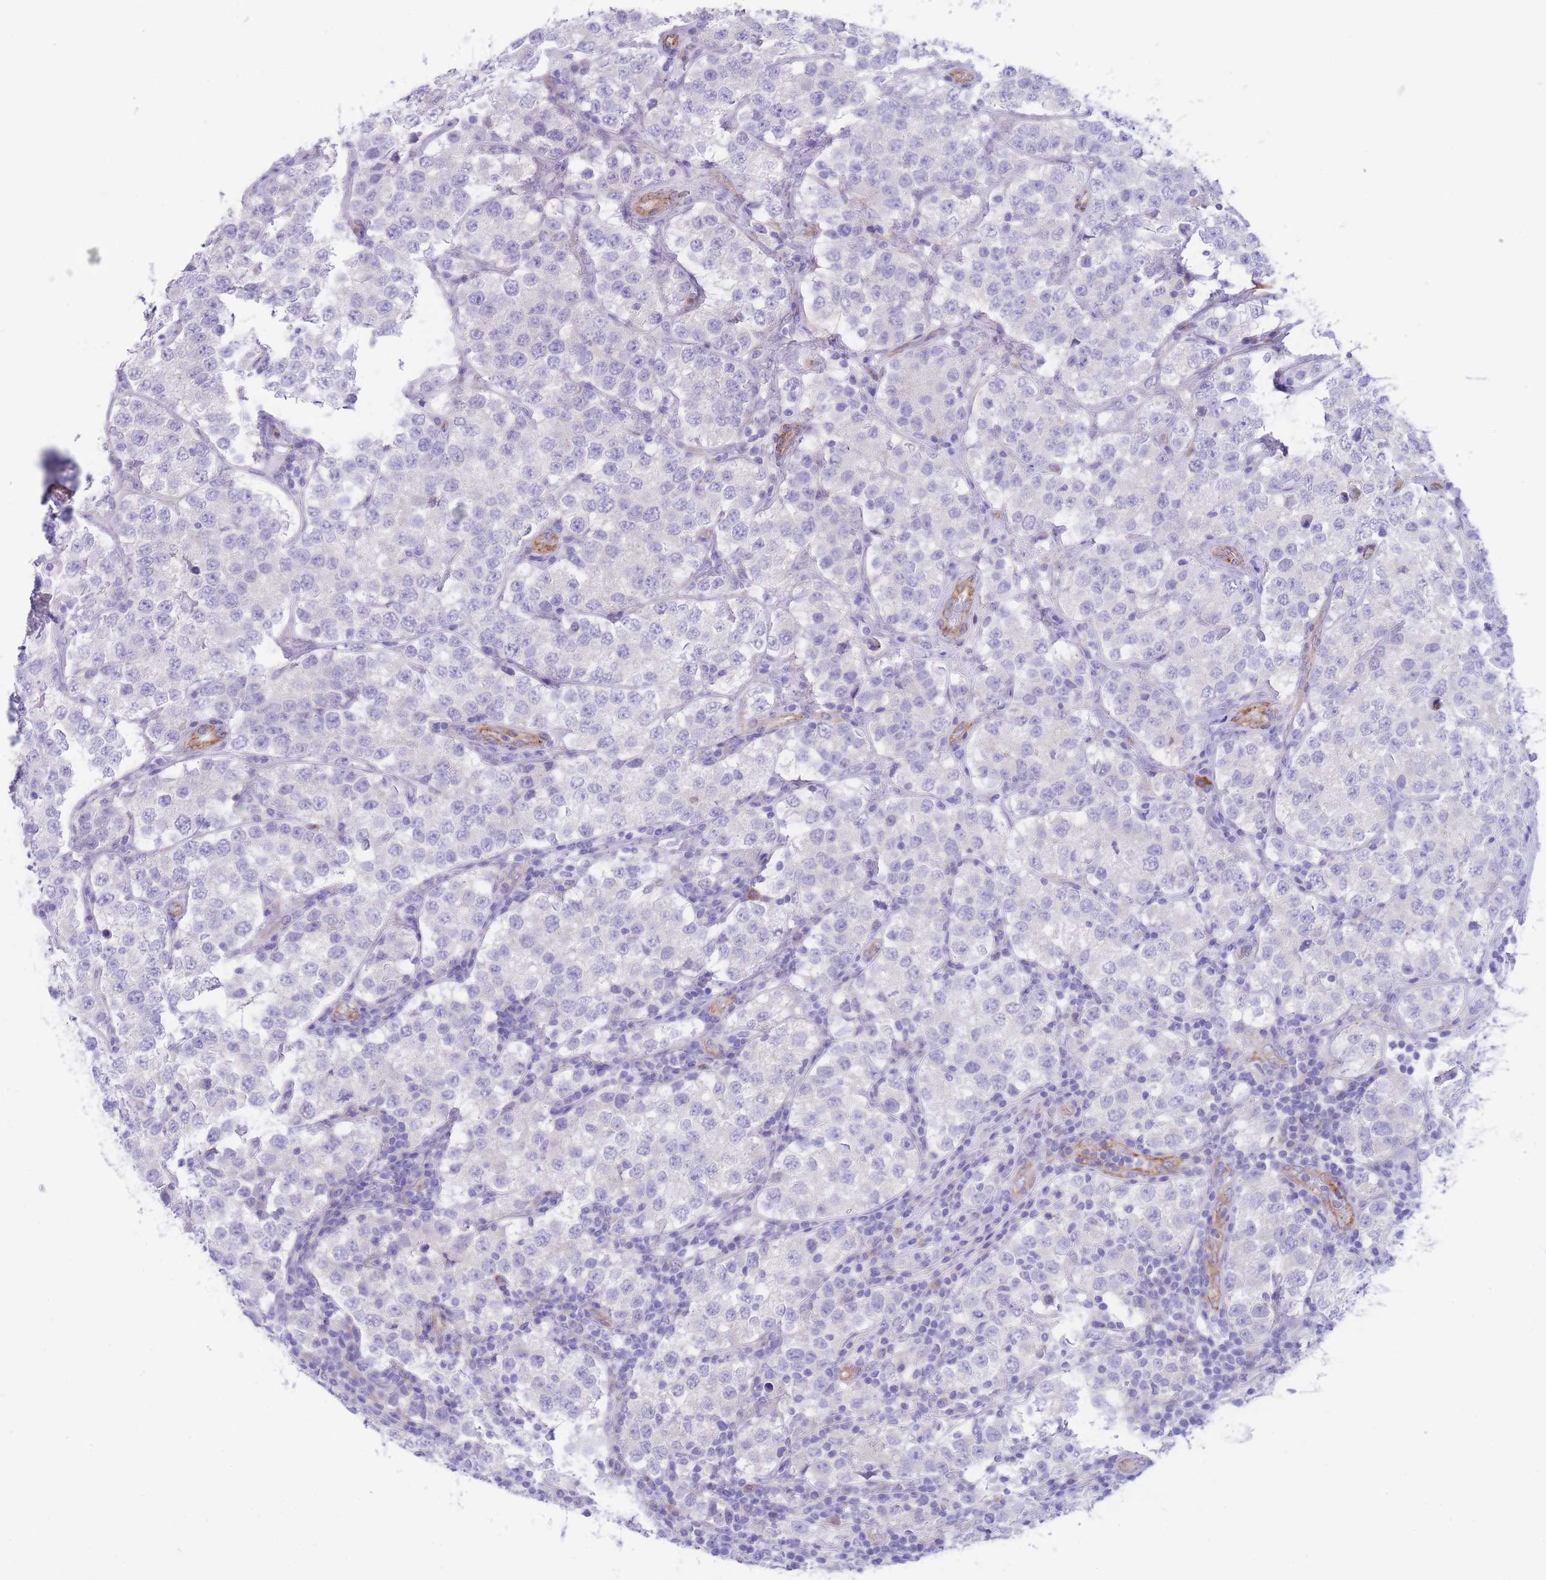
{"staining": {"intensity": "negative", "quantity": "none", "location": "none"}, "tissue": "testis cancer", "cell_type": "Tumor cells", "image_type": "cancer", "snomed": [{"axis": "morphology", "description": "Seminoma, NOS"}, {"axis": "topography", "description": "Testis"}], "caption": "Tumor cells are negative for protein expression in human testis cancer. Brightfield microscopy of IHC stained with DAB (3,3'-diaminobenzidine) (brown) and hematoxylin (blue), captured at high magnification.", "gene": "DET1", "patient": {"sex": "male", "age": 34}}